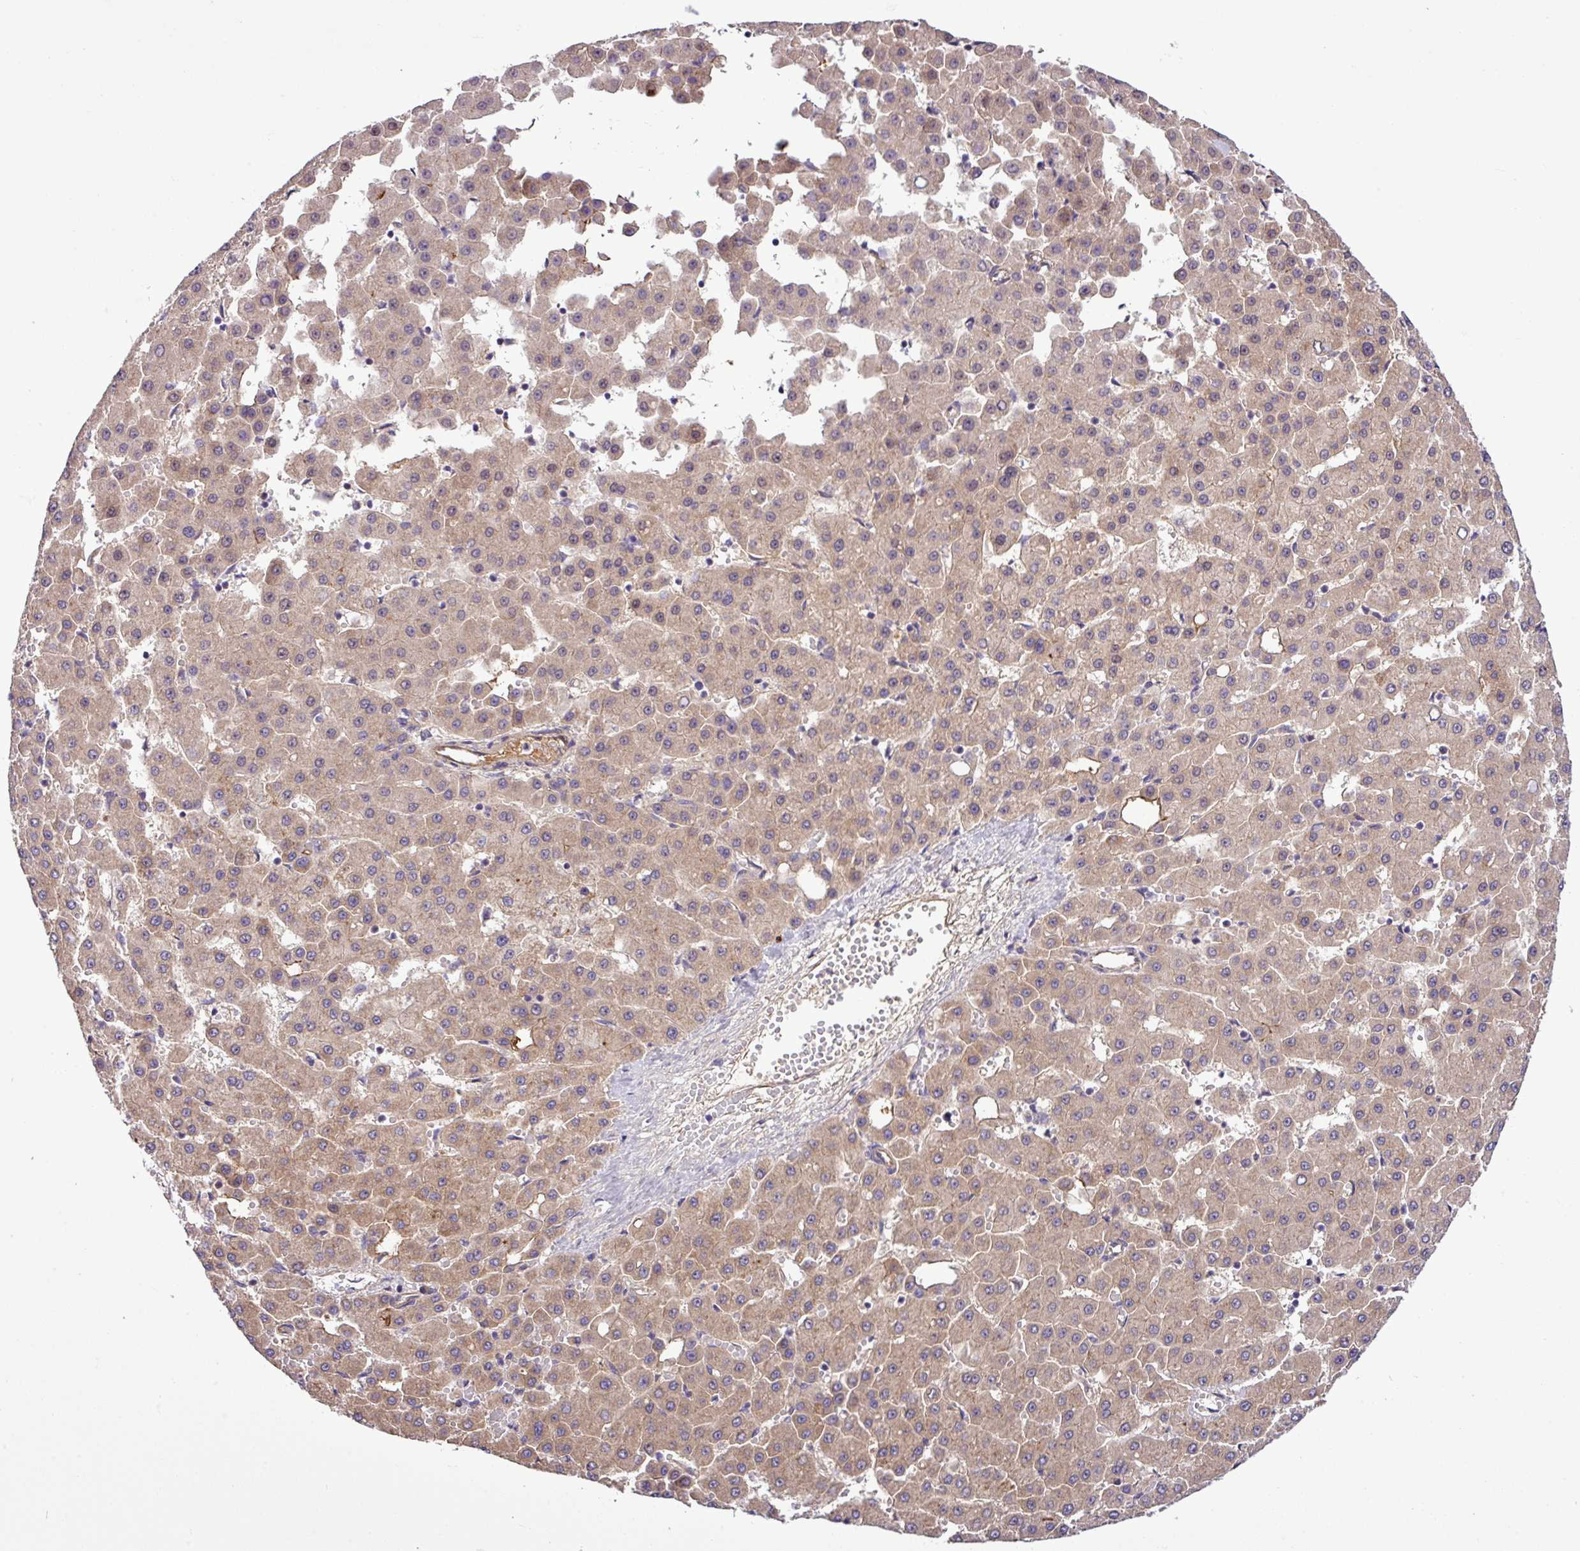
{"staining": {"intensity": "moderate", "quantity": ">75%", "location": "cytoplasmic/membranous"}, "tissue": "liver cancer", "cell_type": "Tumor cells", "image_type": "cancer", "snomed": [{"axis": "morphology", "description": "Carcinoma, Hepatocellular, NOS"}, {"axis": "topography", "description": "Liver"}], "caption": "Protein staining of liver hepatocellular carcinoma tissue reveals moderate cytoplasmic/membranous expression in approximately >75% of tumor cells.", "gene": "CWH43", "patient": {"sex": "male", "age": 47}}